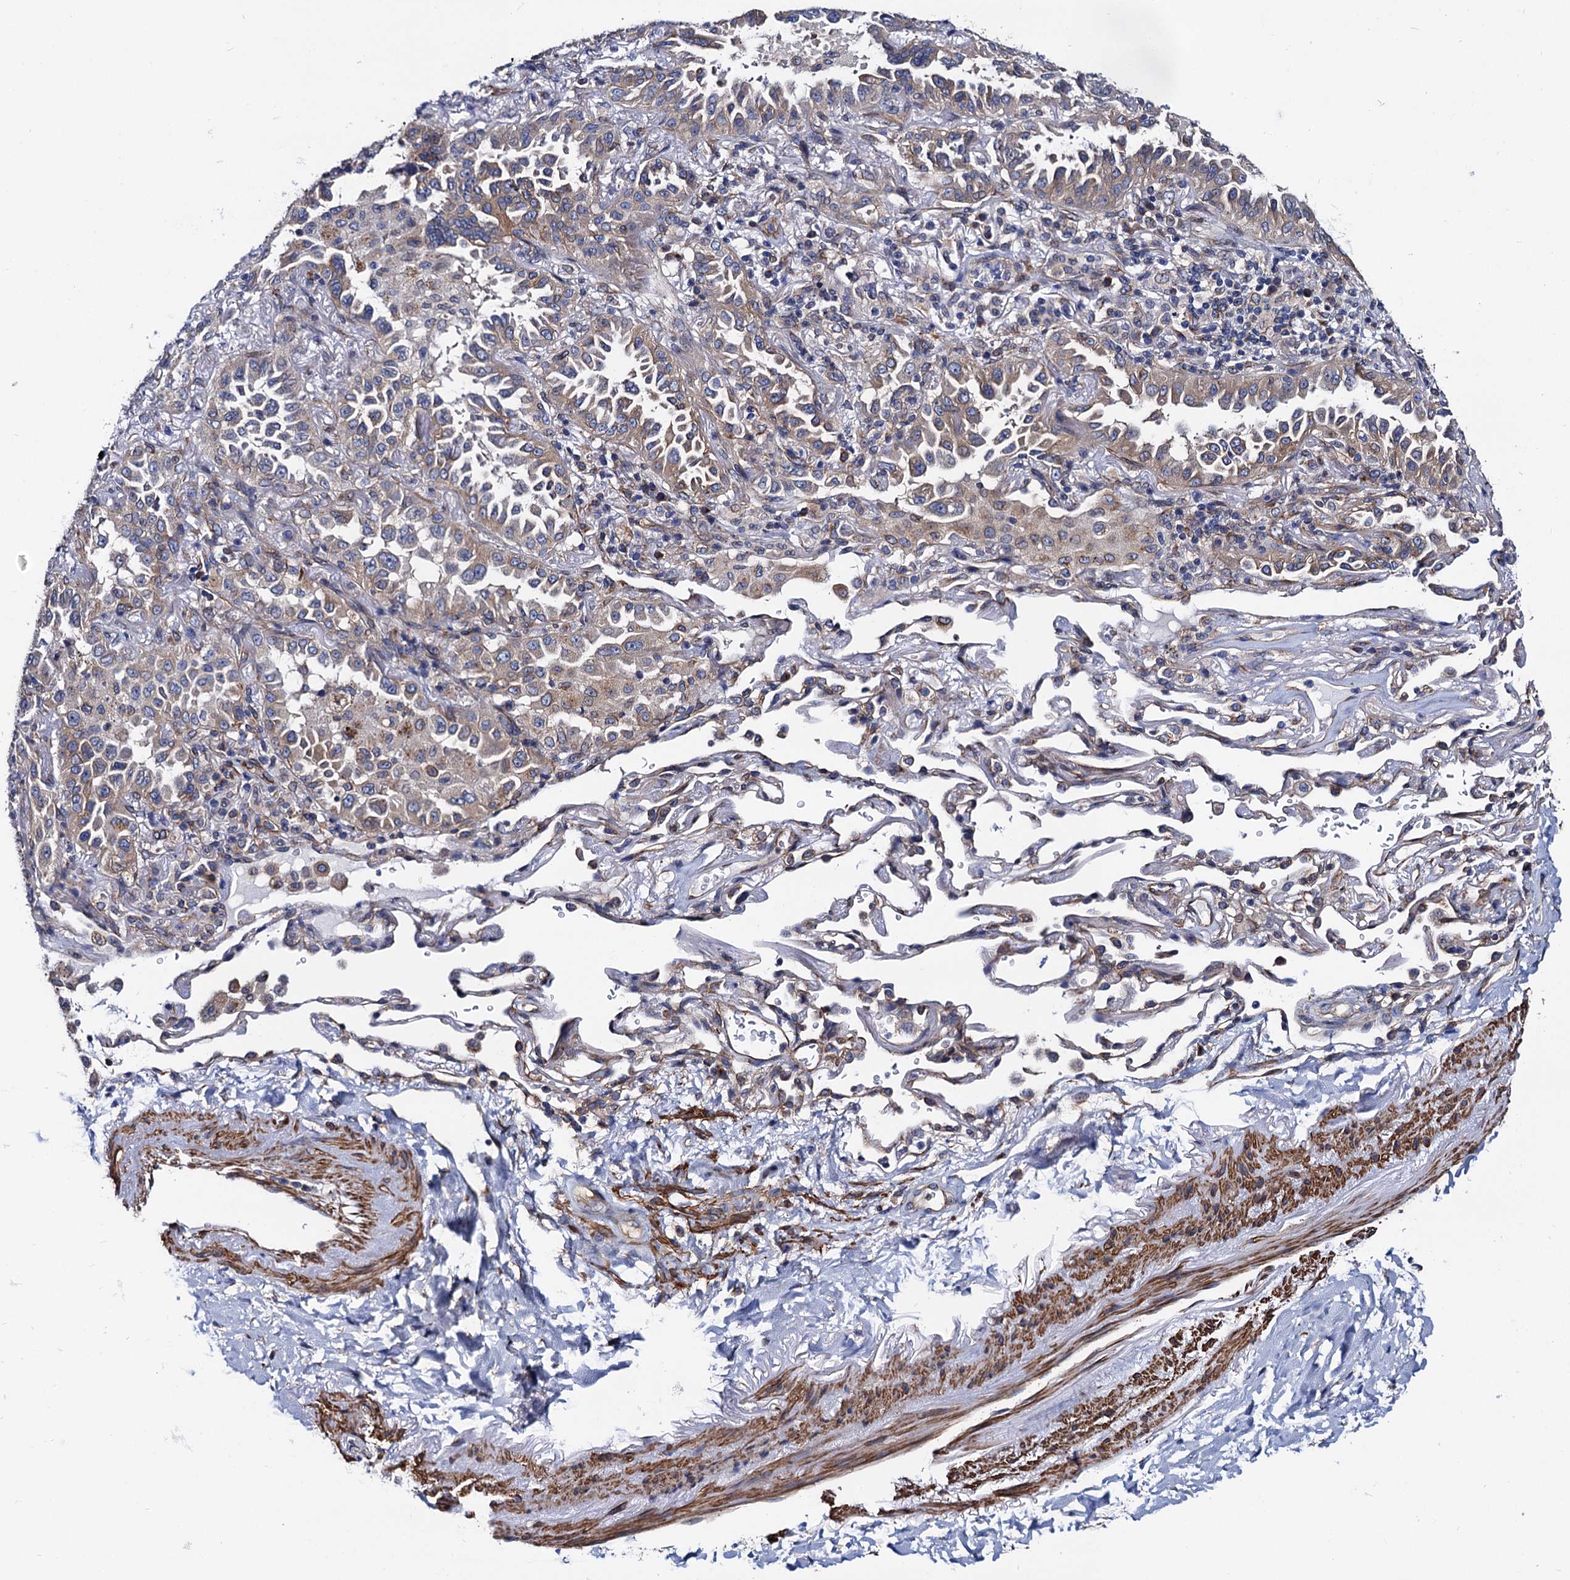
{"staining": {"intensity": "weak", "quantity": "25%-75%", "location": "cytoplasmic/membranous"}, "tissue": "lung cancer", "cell_type": "Tumor cells", "image_type": "cancer", "snomed": [{"axis": "morphology", "description": "Adenocarcinoma, NOS"}, {"axis": "topography", "description": "Lung"}], "caption": "IHC photomicrograph of lung adenocarcinoma stained for a protein (brown), which reveals low levels of weak cytoplasmic/membranous staining in approximately 25%-75% of tumor cells.", "gene": "ZDHHC18", "patient": {"sex": "female", "age": 69}}